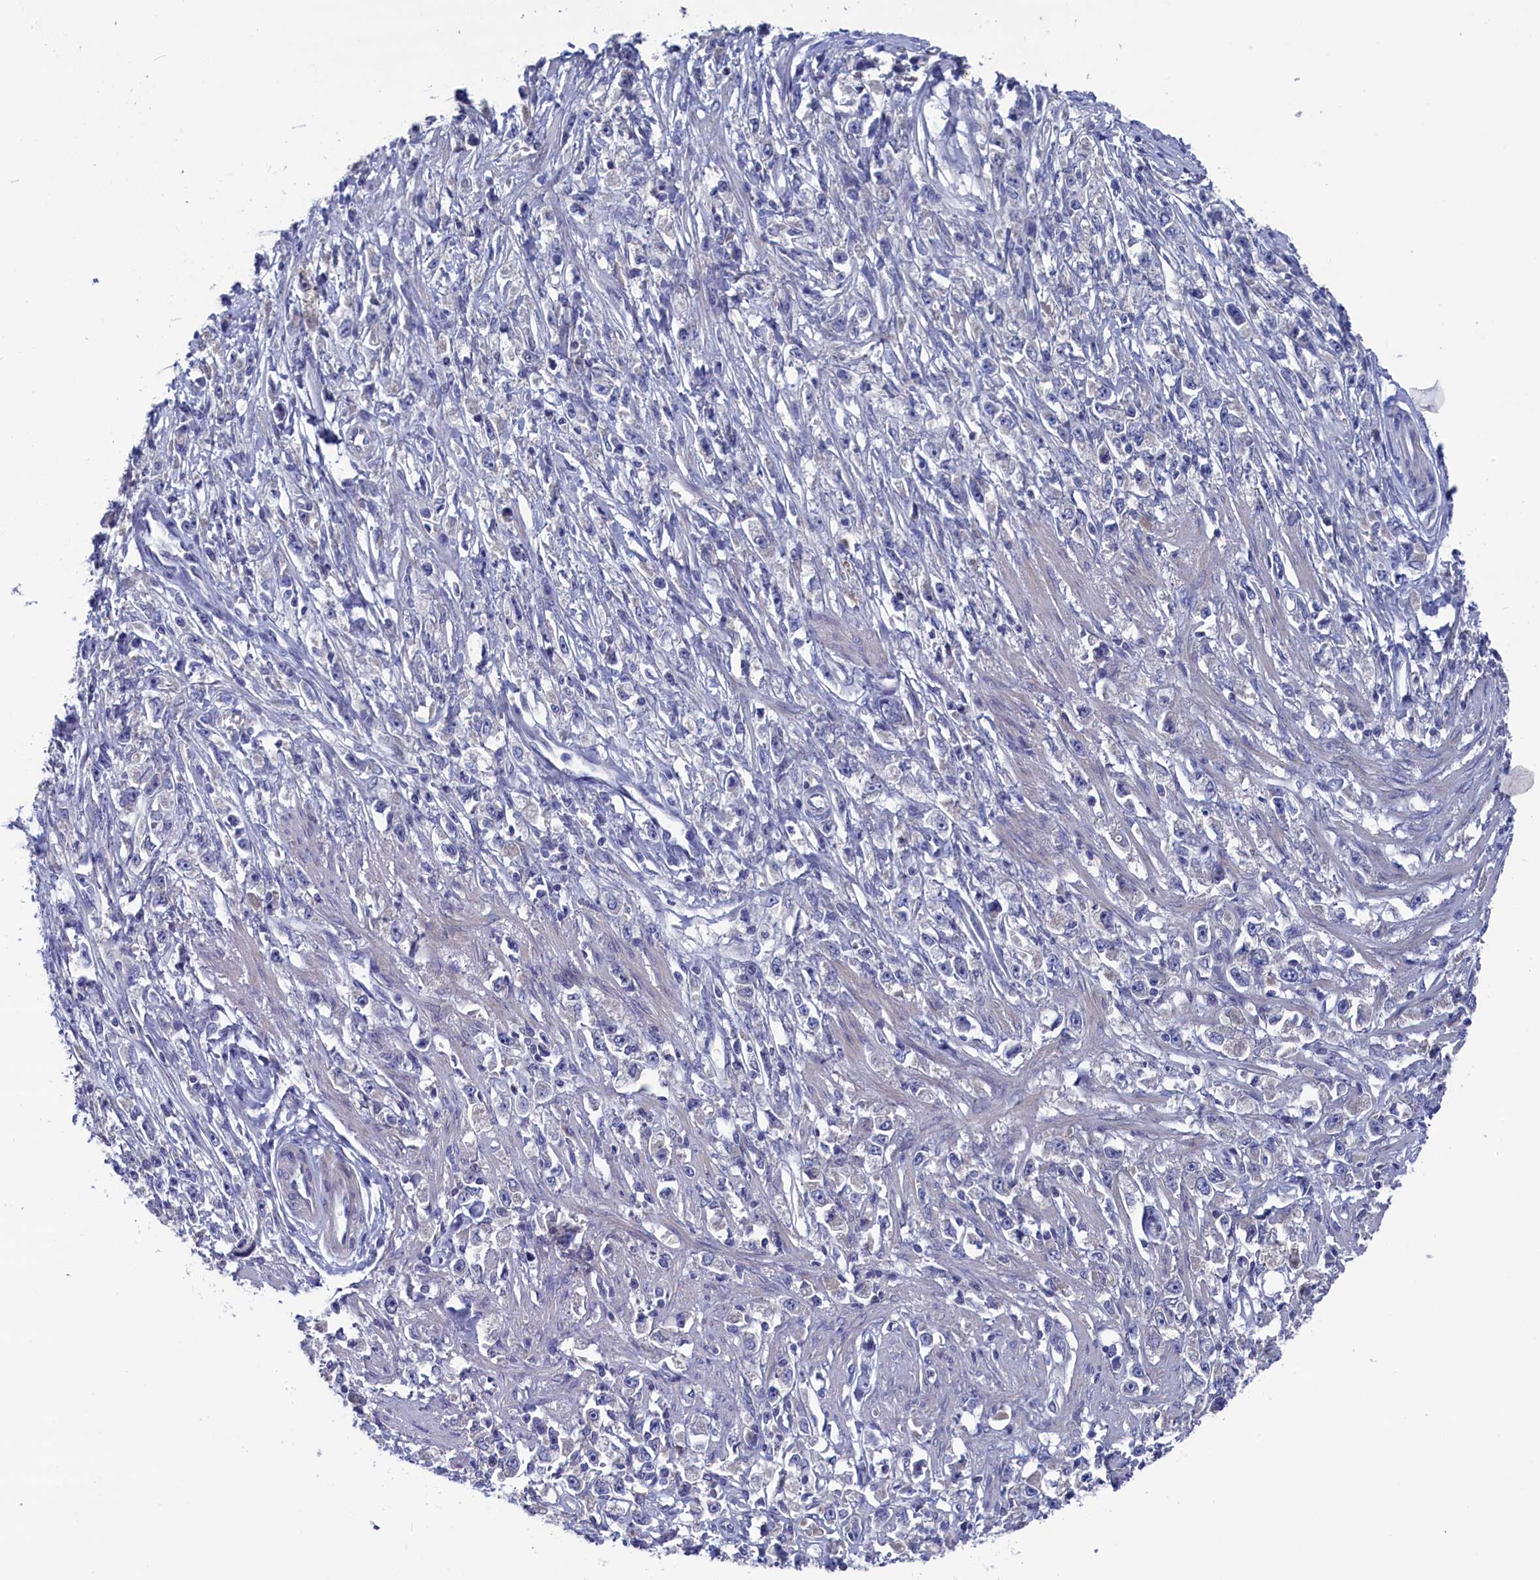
{"staining": {"intensity": "negative", "quantity": "none", "location": "none"}, "tissue": "stomach cancer", "cell_type": "Tumor cells", "image_type": "cancer", "snomed": [{"axis": "morphology", "description": "Adenocarcinoma, NOS"}, {"axis": "topography", "description": "Stomach"}], "caption": "An immunohistochemistry micrograph of stomach cancer is shown. There is no staining in tumor cells of stomach cancer. Brightfield microscopy of immunohistochemistry stained with DAB (brown) and hematoxylin (blue), captured at high magnification.", "gene": "SPATA13", "patient": {"sex": "female", "age": 59}}